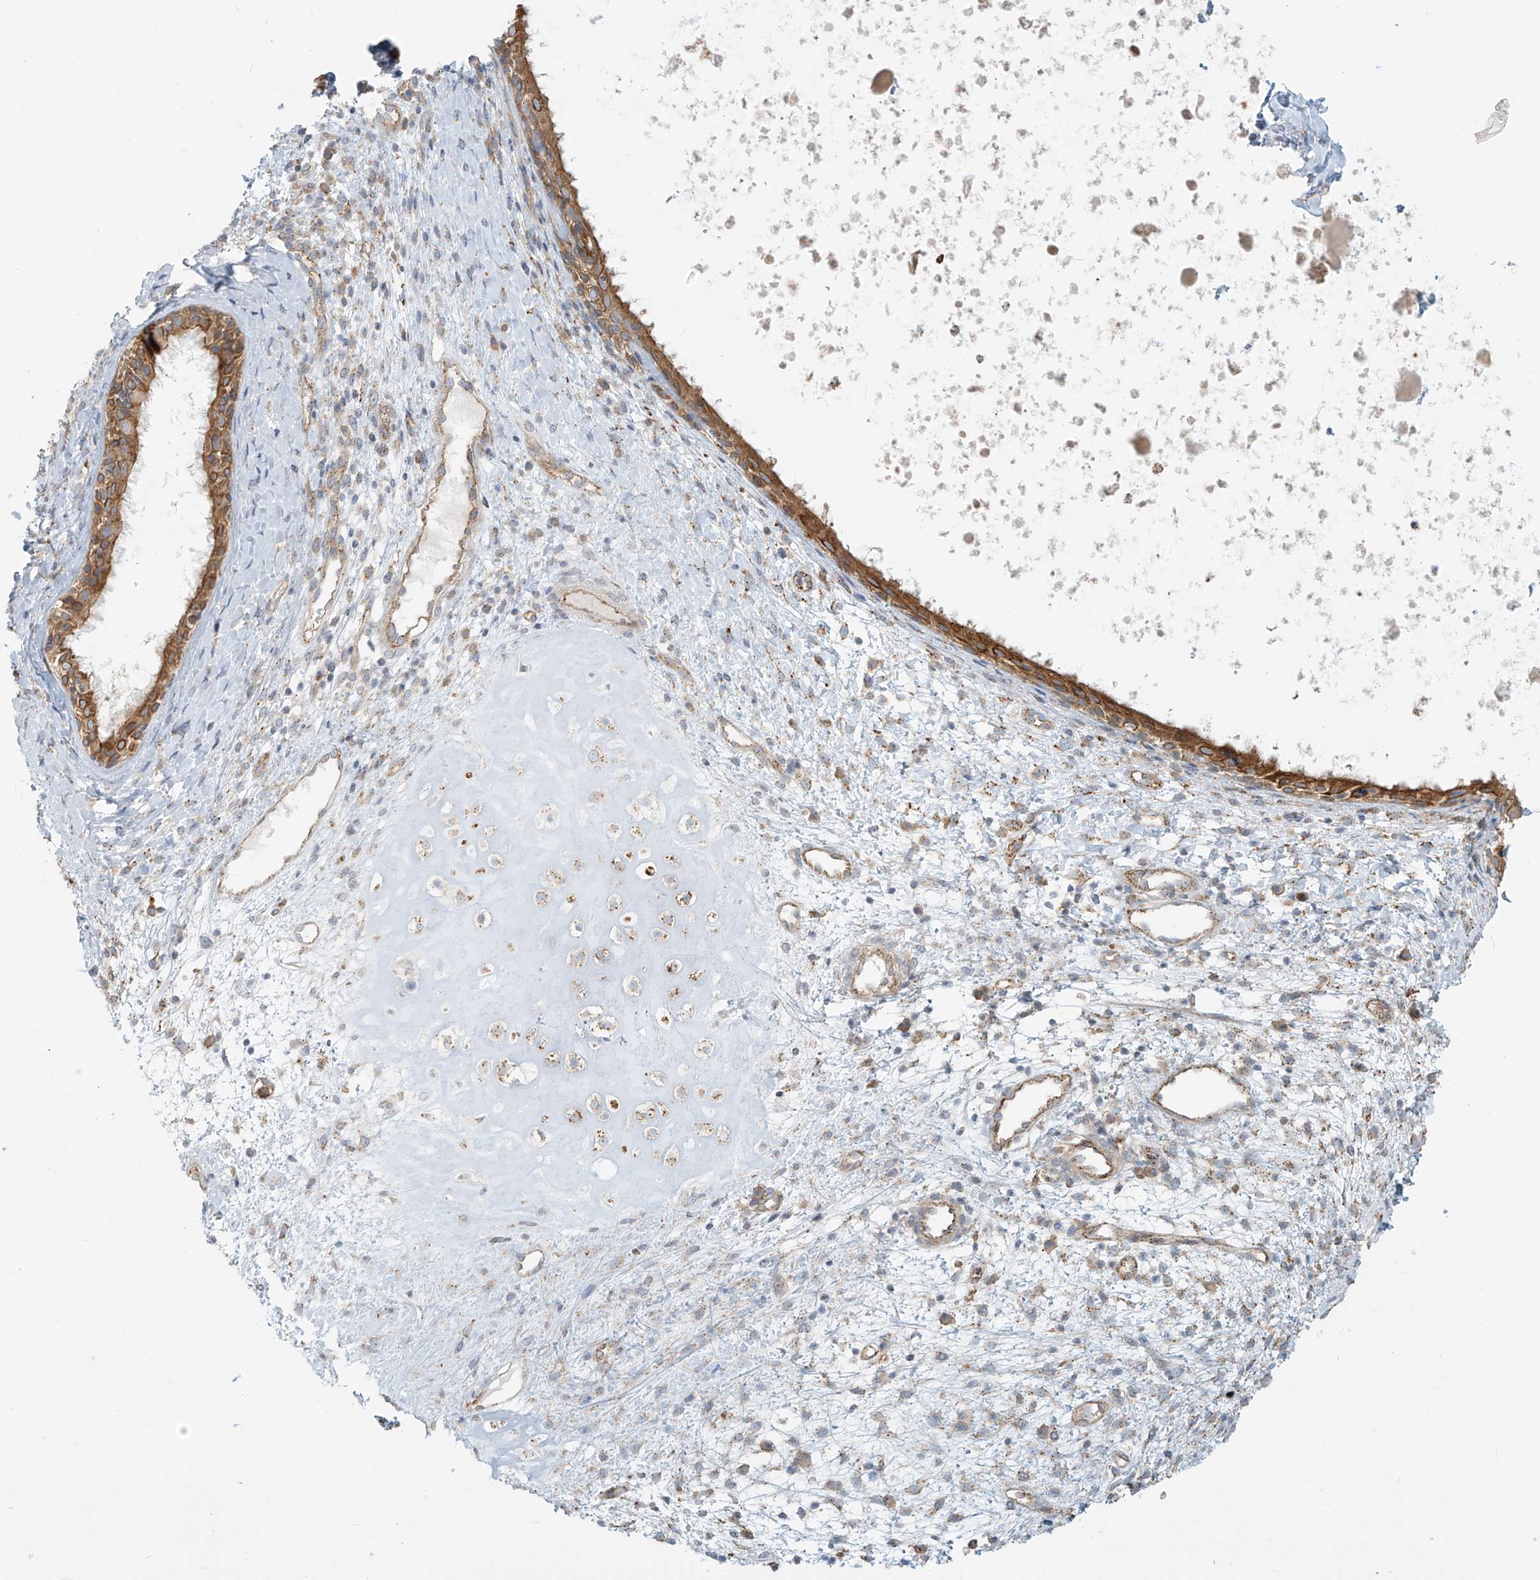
{"staining": {"intensity": "moderate", "quantity": ">75%", "location": "cytoplasmic/membranous"}, "tissue": "nasopharynx", "cell_type": "Respiratory epithelial cells", "image_type": "normal", "snomed": [{"axis": "morphology", "description": "Normal tissue, NOS"}, {"axis": "topography", "description": "Nasopharynx"}], "caption": "Immunohistochemical staining of benign nasopharynx exhibits medium levels of moderate cytoplasmic/membranous expression in about >75% of respiratory epithelial cells.", "gene": "LZTS3", "patient": {"sex": "male", "age": 22}}